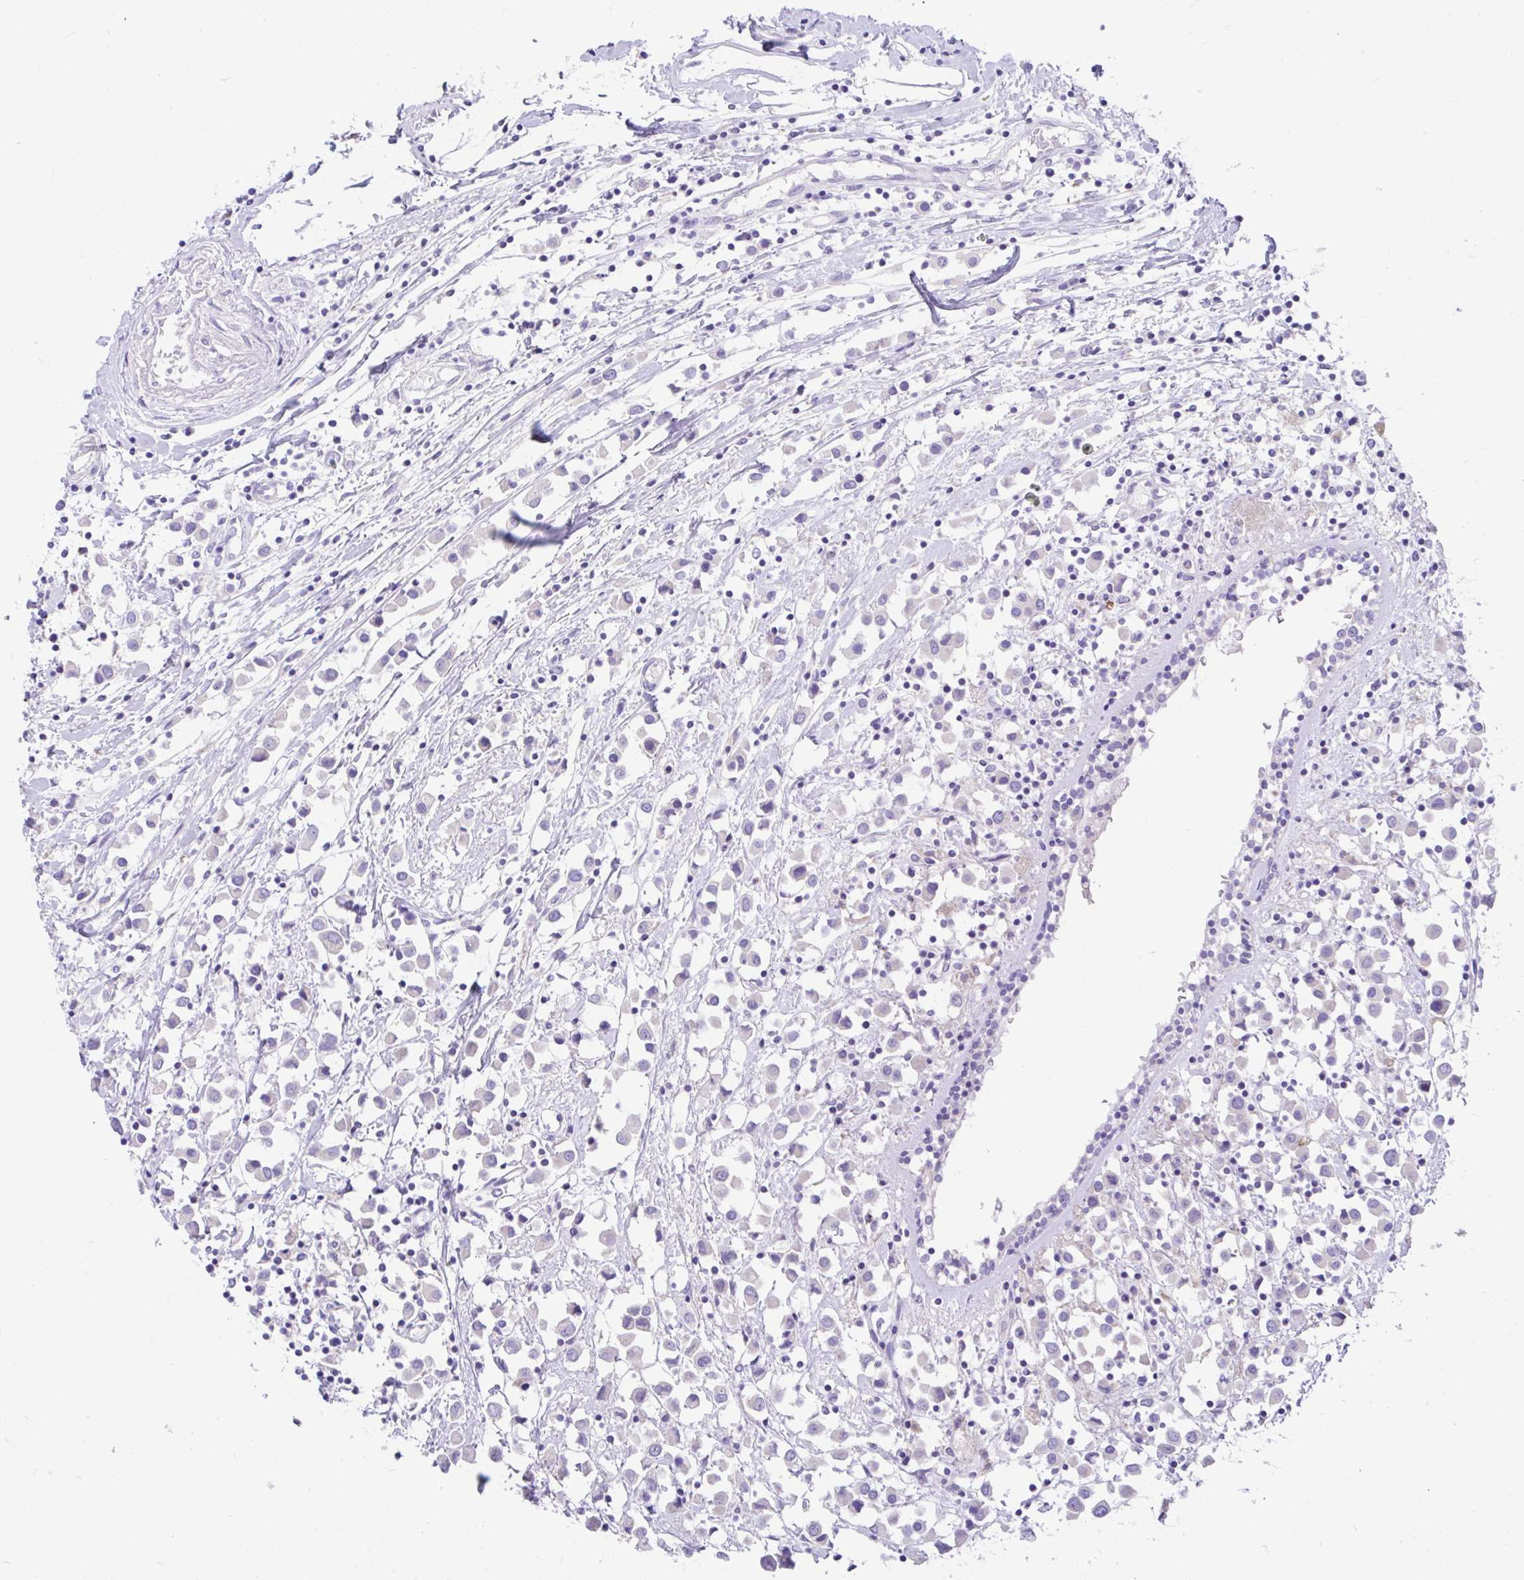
{"staining": {"intensity": "negative", "quantity": "none", "location": "none"}, "tissue": "breast cancer", "cell_type": "Tumor cells", "image_type": "cancer", "snomed": [{"axis": "morphology", "description": "Duct carcinoma"}, {"axis": "topography", "description": "Breast"}], "caption": "Tumor cells show no significant protein staining in breast cancer.", "gene": "CCSAP", "patient": {"sex": "female", "age": 61}}